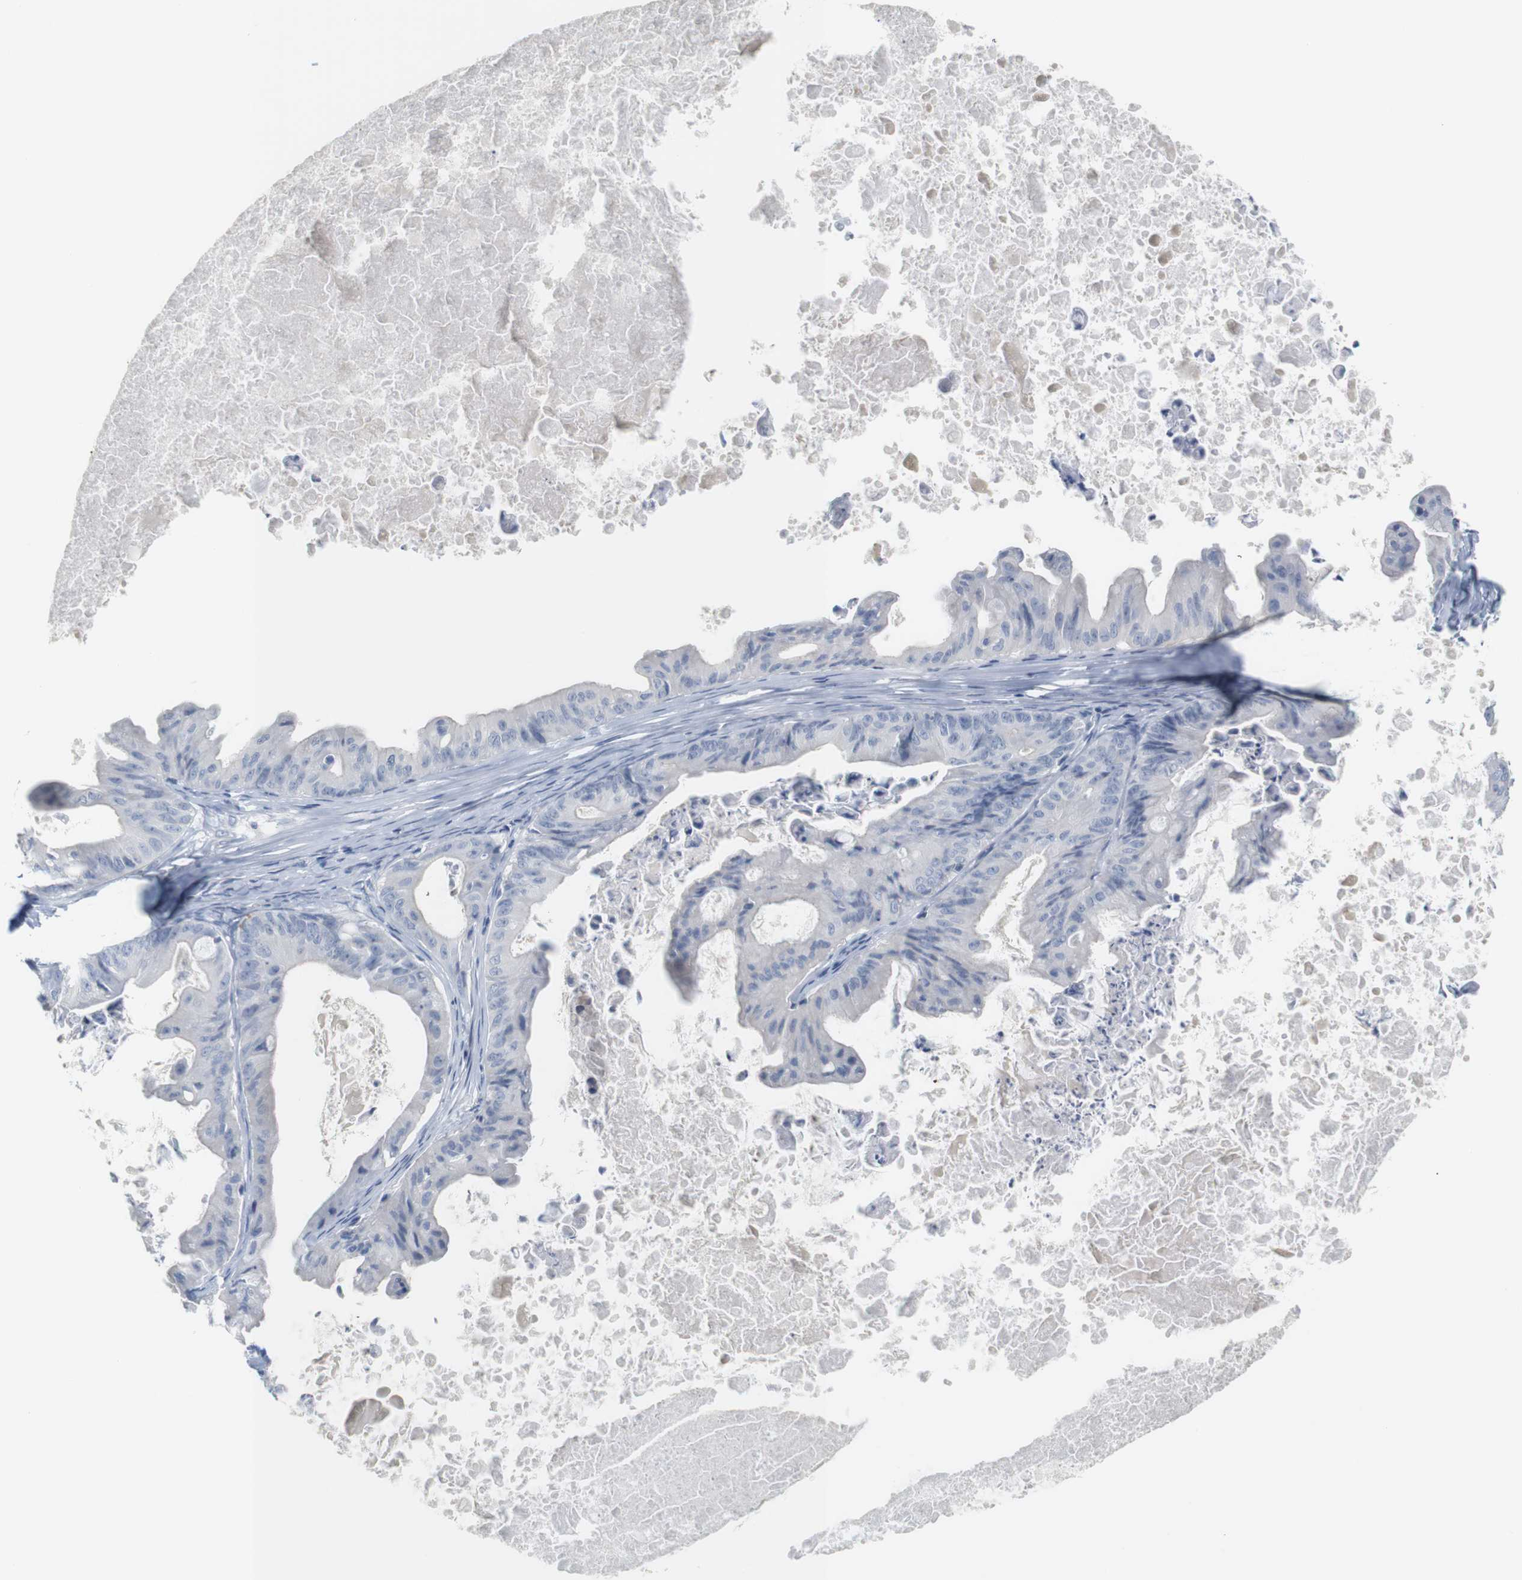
{"staining": {"intensity": "negative", "quantity": "none", "location": "none"}, "tissue": "ovarian cancer", "cell_type": "Tumor cells", "image_type": "cancer", "snomed": [{"axis": "morphology", "description": "Cystadenocarcinoma, mucinous, NOS"}, {"axis": "topography", "description": "Ovary"}], "caption": "Immunohistochemical staining of ovarian mucinous cystadenocarcinoma exhibits no significant positivity in tumor cells.", "gene": "RGS9", "patient": {"sex": "female", "age": 37}}